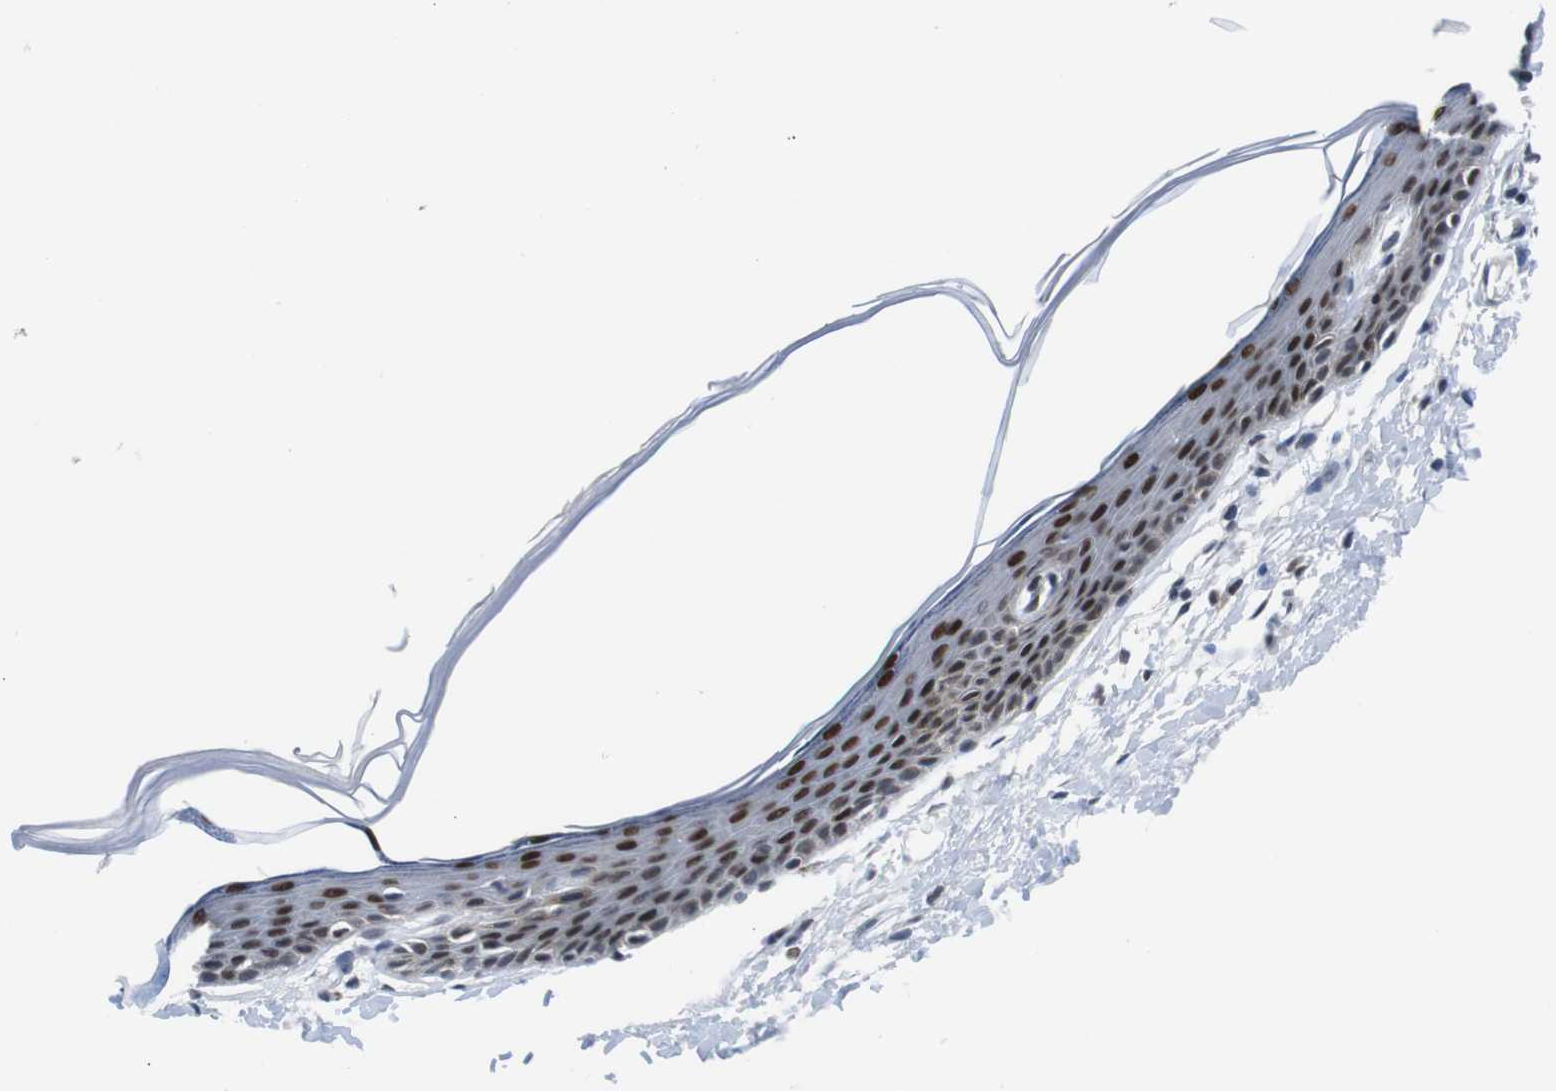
{"staining": {"intensity": "strong", "quantity": ">75%", "location": "nuclear"}, "tissue": "skin", "cell_type": "Epidermal cells", "image_type": "normal", "snomed": [{"axis": "morphology", "description": "Normal tissue, NOS"}, {"axis": "topography", "description": "Vulva"}], "caption": "Protein expression analysis of benign skin exhibits strong nuclear expression in approximately >75% of epidermal cells.", "gene": "PSME3", "patient": {"sex": "female", "age": 54}}